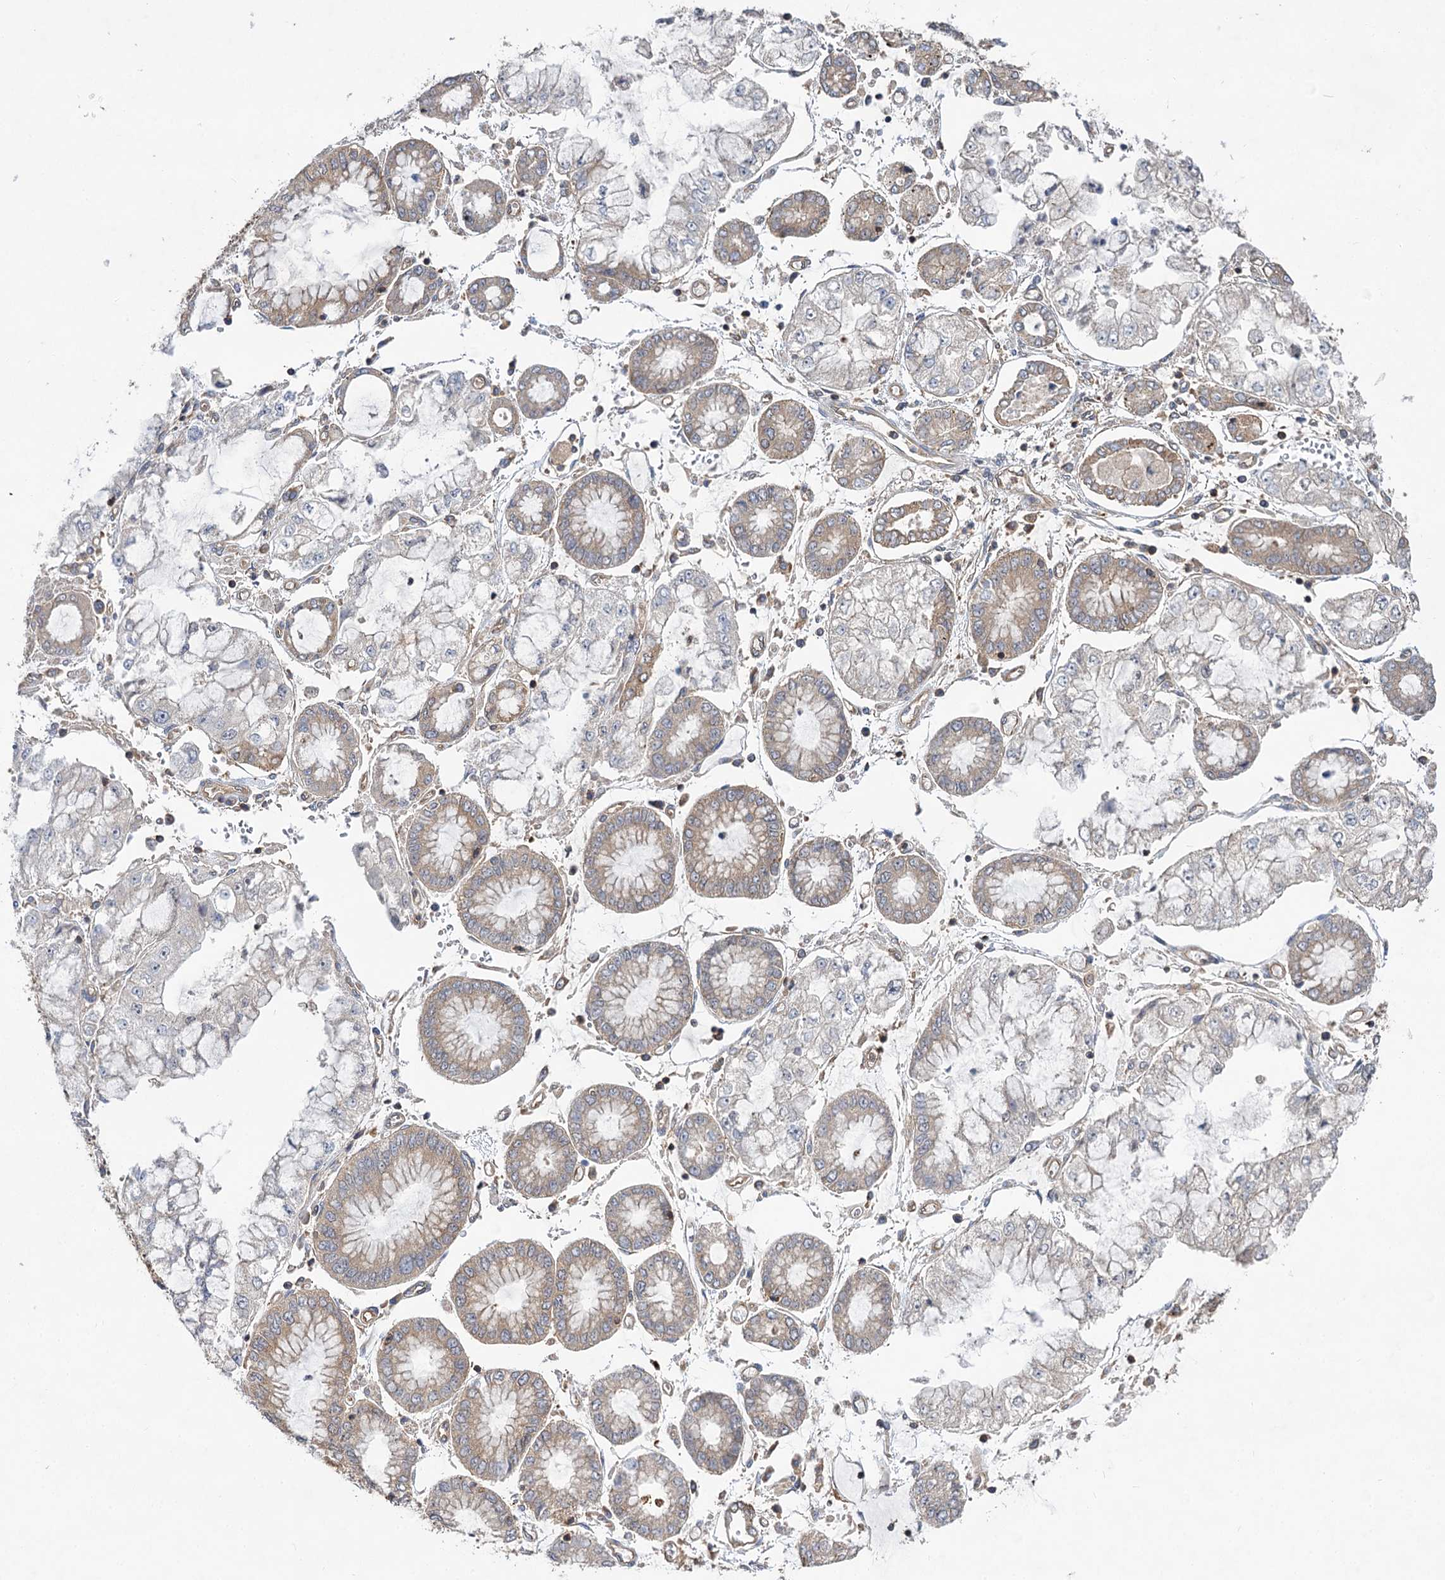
{"staining": {"intensity": "weak", "quantity": "<25%", "location": "cytoplasmic/membranous"}, "tissue": "stomach cancer", "cell_type": "Tumor cells", "image_type": "cancer", "snomed": [{"axis": "morphology", "description": "Adenocarcinoma, NOS"}, {"axis": "topography", "description": "Stomach"}], "caption": "Protein analysis of stomach adenocarcinoma demonstrates no significant positivity in tumor cells.", "gene": "PACS1", "patient": {"sex": "male", "age": 76}}